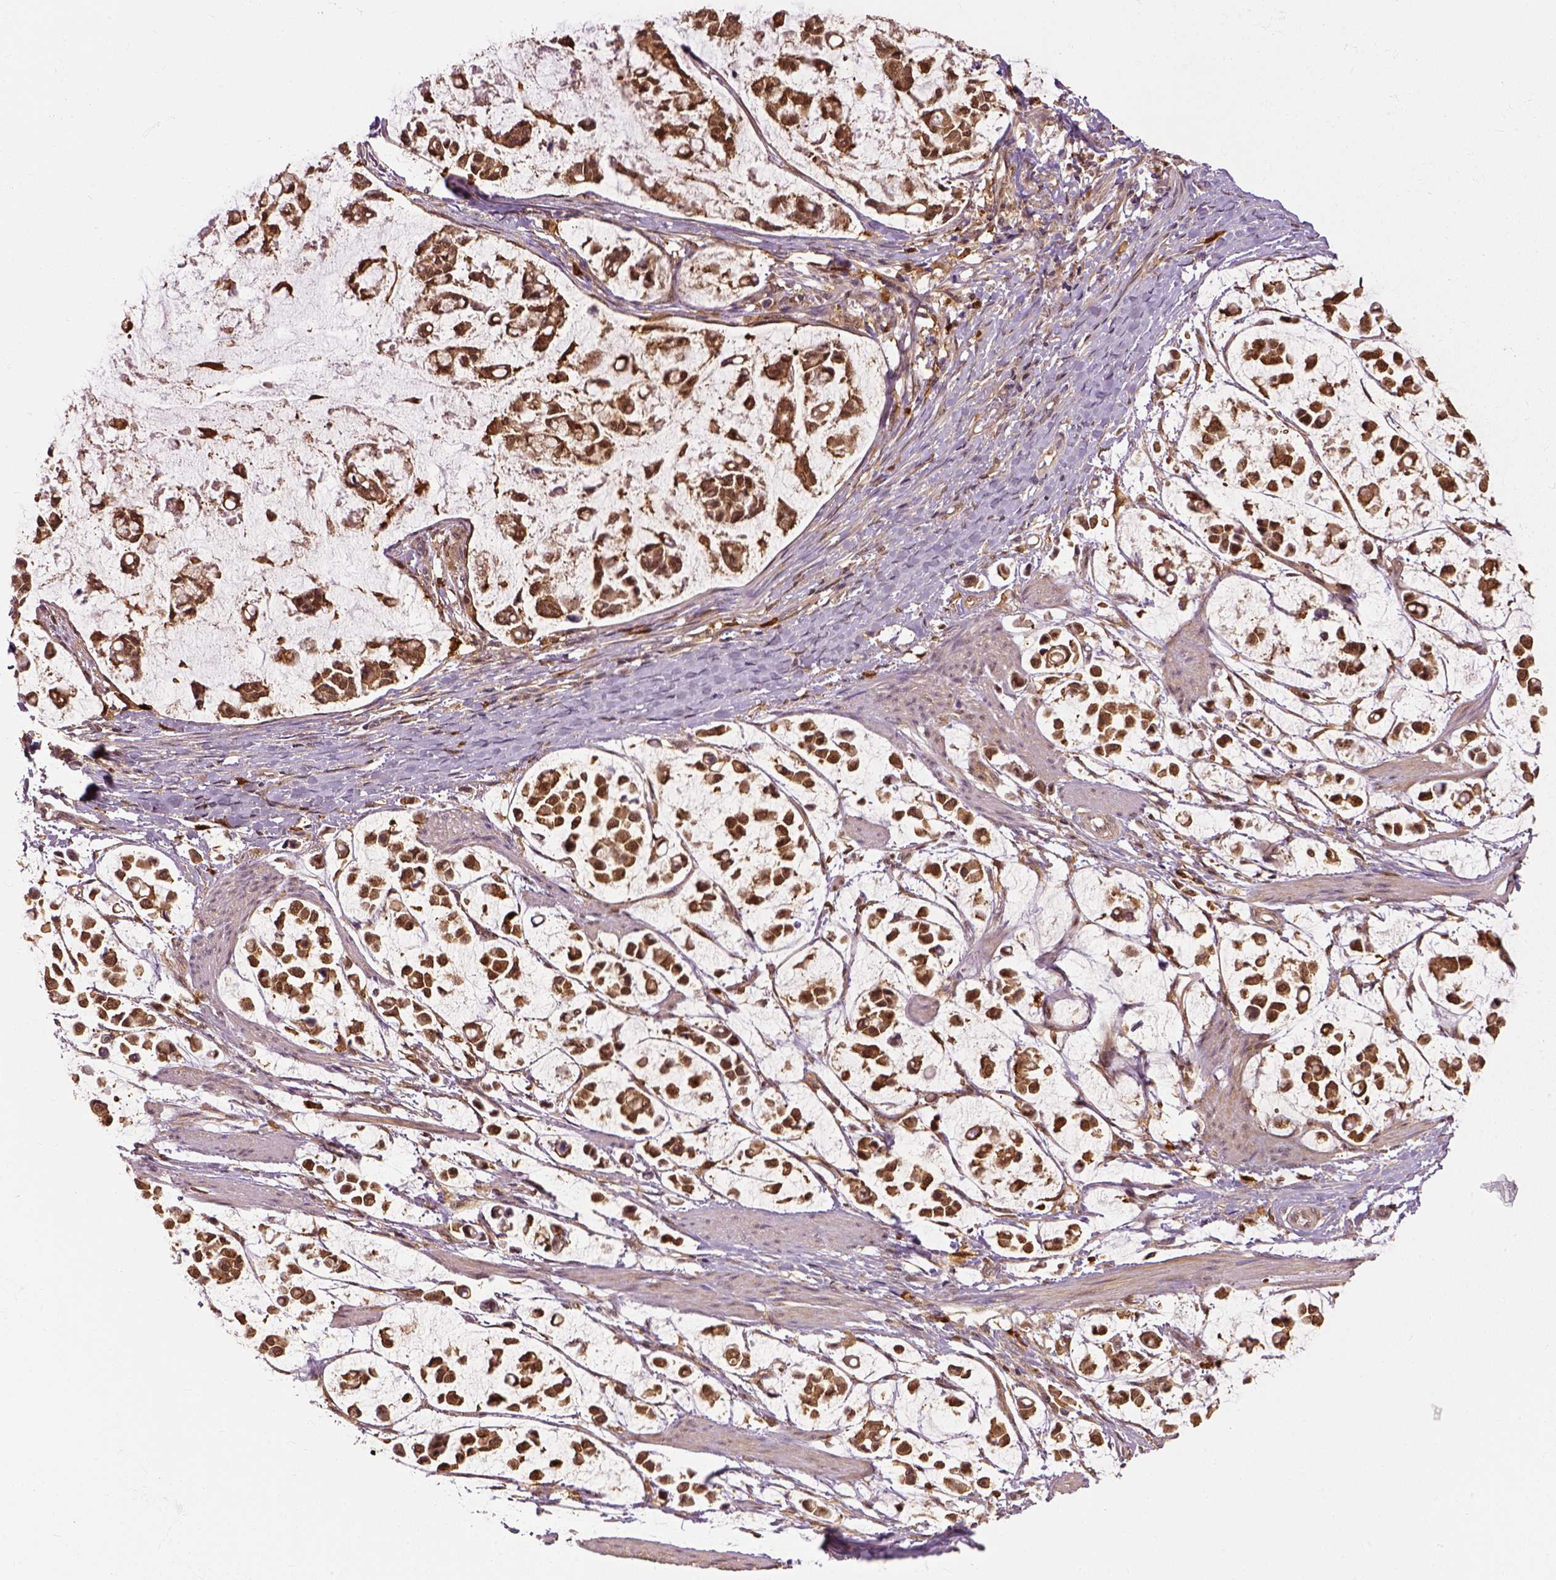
{"staining": {"intensity": "strong", "quantity": ">75%", "location": "cytoplasmic/membranous"}, "tissue": "stomach cancer", "cell_type": "Tumor cells", "image_type": "cancer", "snomed": [{"axis": "morphology", "description": "Adenocarcinoma, NOS"}, {"axis": "topography", "description": "Stomach"}], "caption": "Immunohistochemical staining of stomach adenocarcinoma displays high levels of strong cytoplasmic/membranous positivity in about >75% of tumor cells. (Stains: DAB in brown, nuclei in blue, Microscopy: brightfield microscopy at high magnification).", "gene": "GPI", "patient": {"sex": "male", "age": 82}}